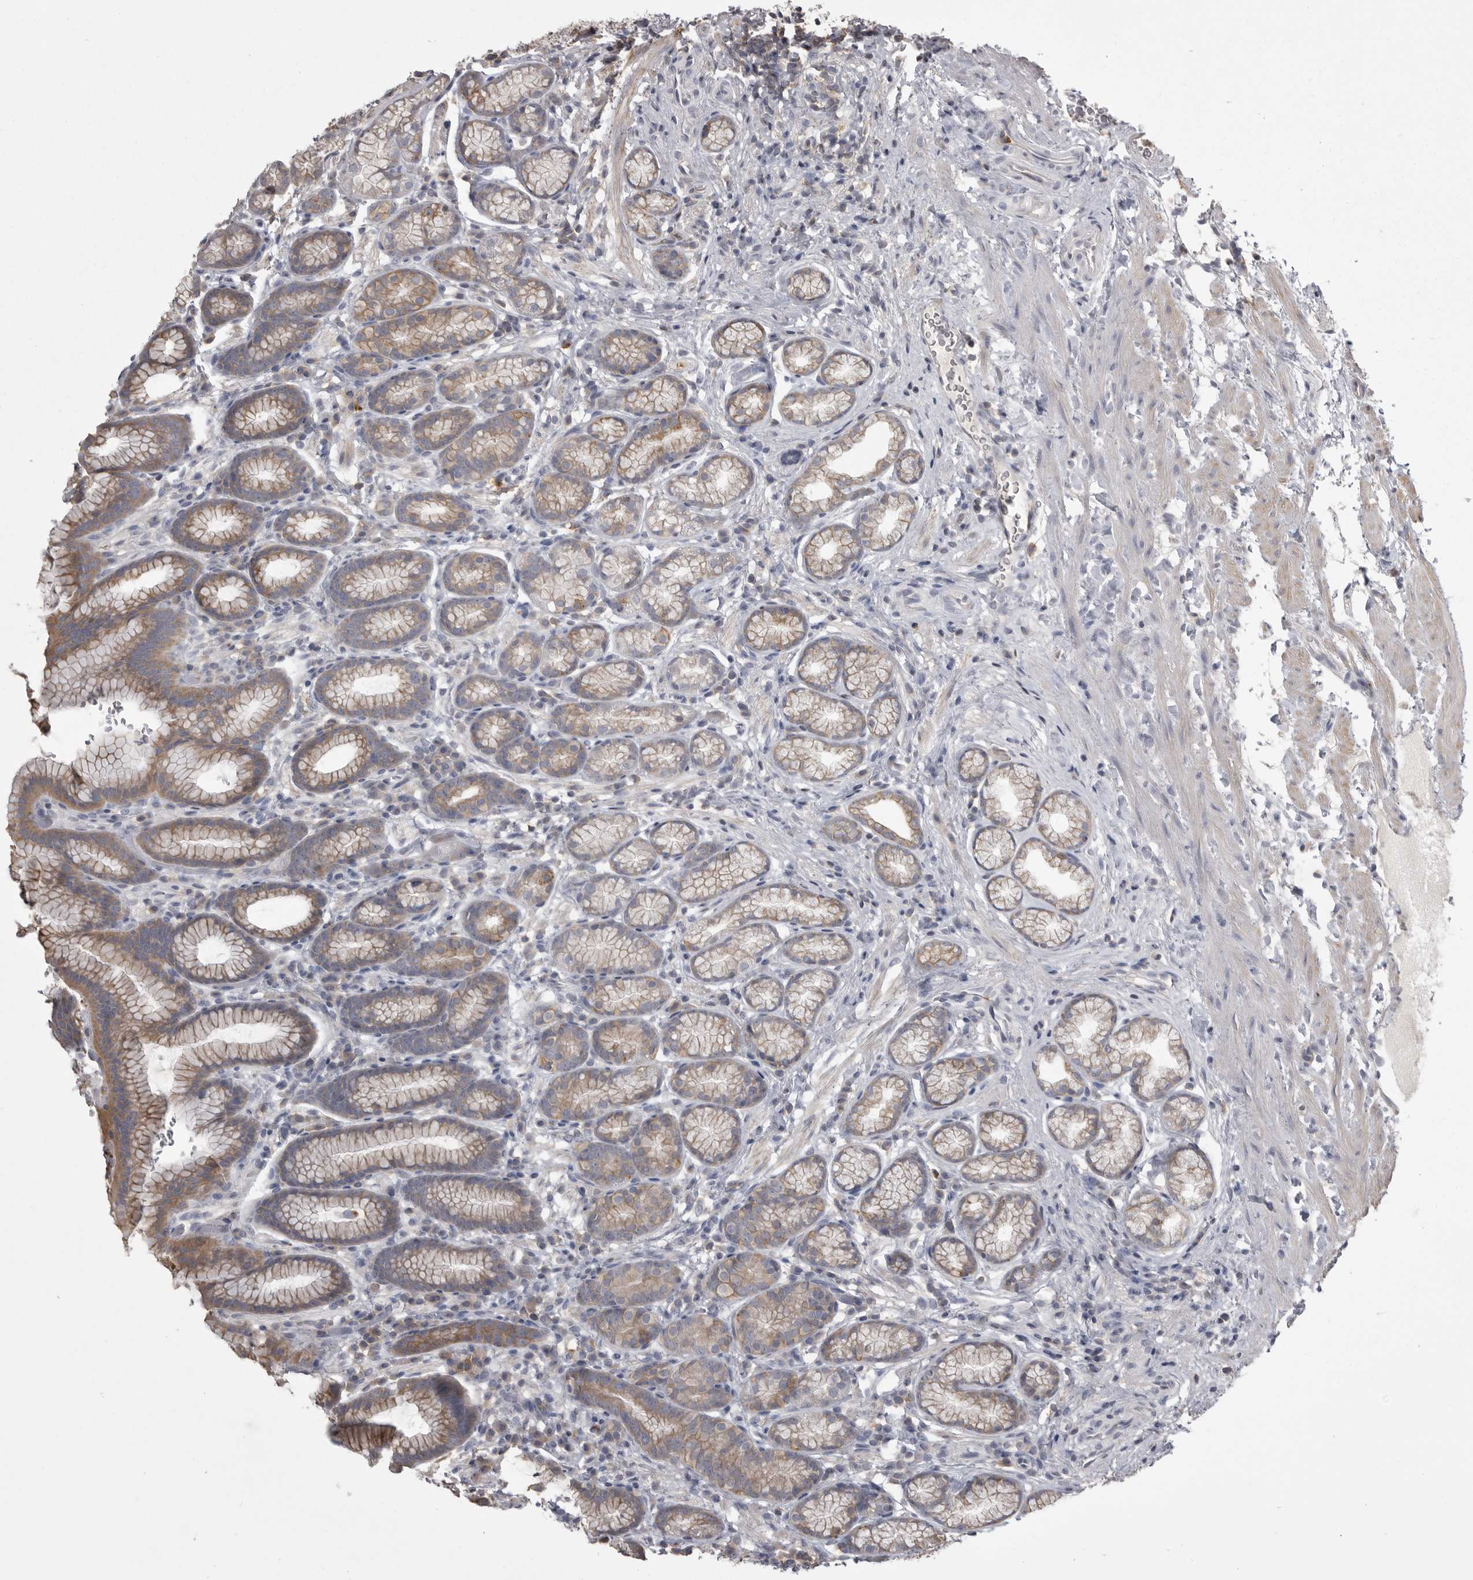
{"staining": {"intensity": "moderate", "quantity": ">75%", "location": "cytoplasmic/membranous"}, "tissue": "stomach", "cell_type": "Glandular cells", "image_type": "normal", "snomed": [{"axis": "morphology", "description": "Normal tissue, NOS"}, {"axis": "topography", "description": "Stomach"}], "caption": "IHC photomicrograph of benign stomach: stomach stained using immunohistochemistry (IHC) exhibits medium levels of moderate protein expression localized specifically in the cytoplasmic/membranous of glandular cells, appearing as a cytoplasmic/membranous brown color.", "gene": "CMTM6", "patient": {"sex": "male", "age": 42}}